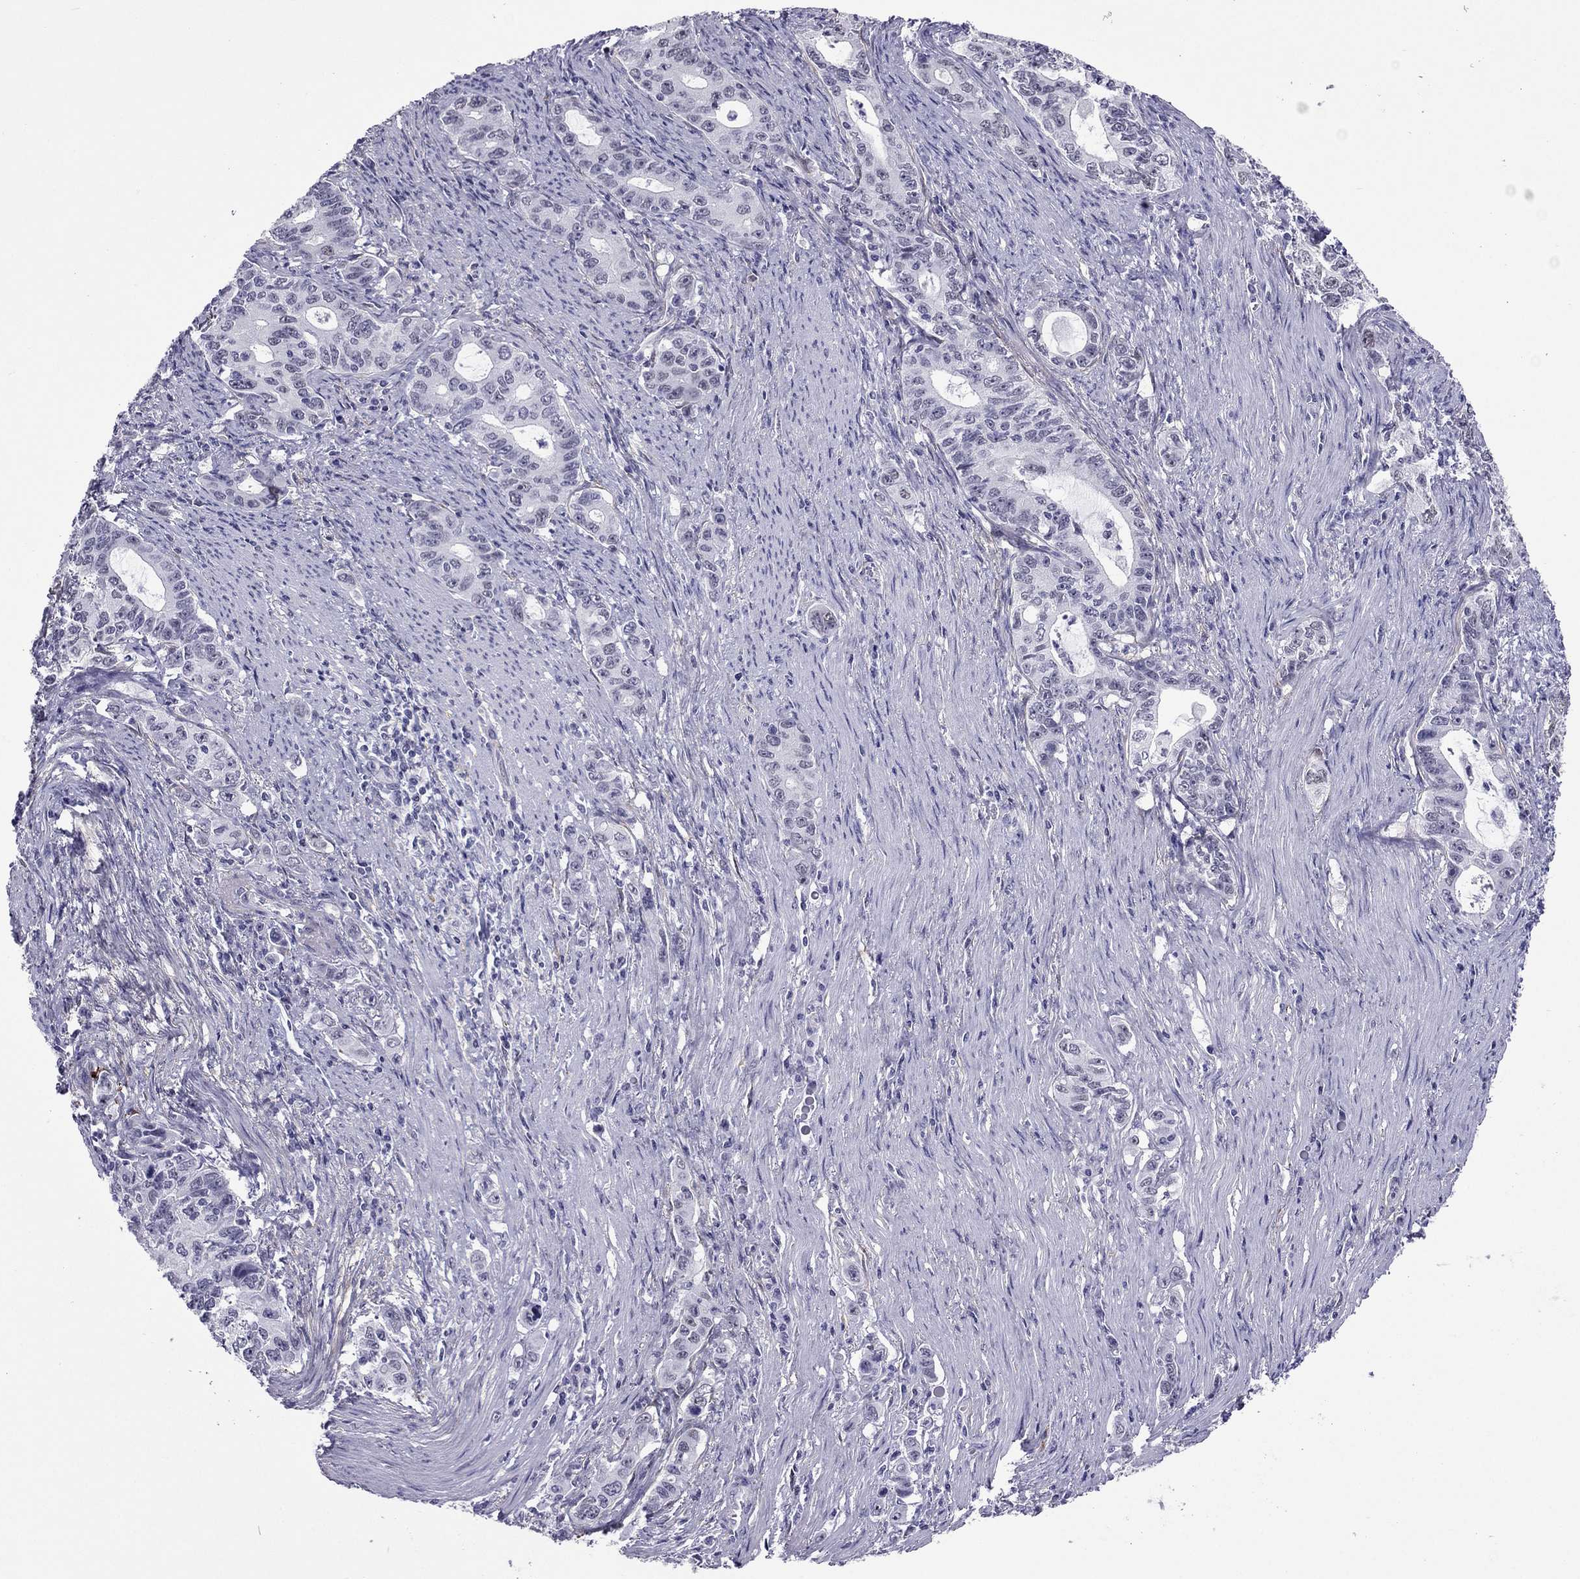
{"staining": {"intensity": "negative", "quantity": "none", "location": "none"}, "tissue": "stomach cancer", "cell_type": "Tumor cells", "image_type": "cancer", "snomed": [{"axis": "morphology", "description": "Adenocarcinoma, NOS"}, {"axis": "topography", "description": "Stomach, lower"}], "caption": "Immunohistochemistry (IHC) histopathology image of neoplastic tissue: stomach cancer stained with DAB (3,3'-diaminobenzidine) shows no significant protein expression in tumor cells.", "gene": "ZNF646", "patient": {"sex": "female", "age": 72}}